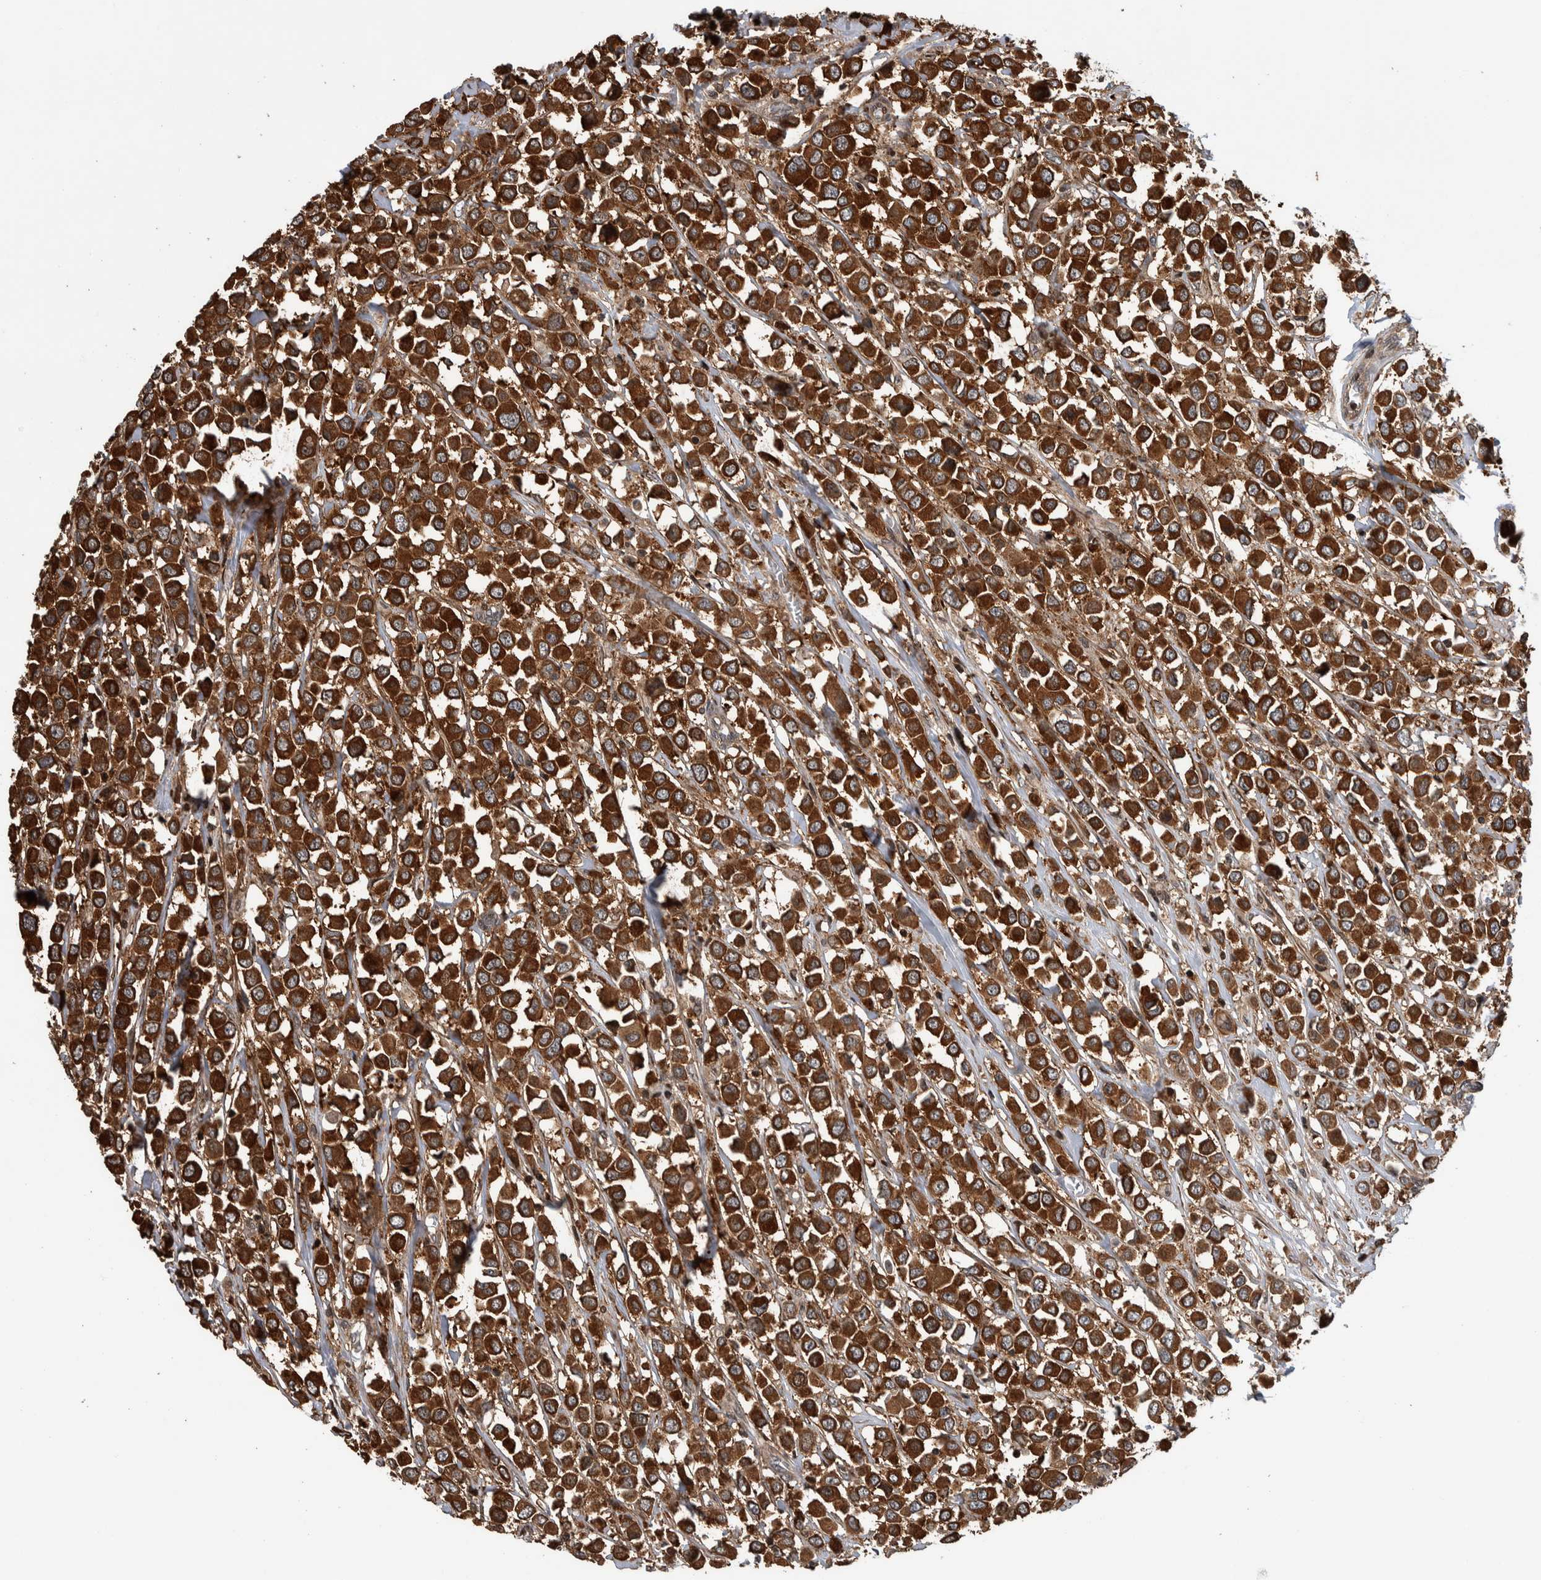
{"staining": {"intensity": "strong", "quantity": ">75%", "location": "cytoplasmic/membranous"}, "tissue": "breast cancer", "cell_type": "Tumor cells", "image_type": "cancer", "snomed": [{"axis": "morphology", "description": "Duct carcinoma"}, {"axis": "topography", "description": "Breast"}], "caption": "This photomicrograph exhibits breast cancer stained with immunohistochemistry to label a protein in brown. The cytoplasmic/membranous of tumor cells show strong positivity for the protein. Nuclei are counter-stained blue.", "gene": "ARFGEF1", "patient": {"sex": "female", "age": 61}}